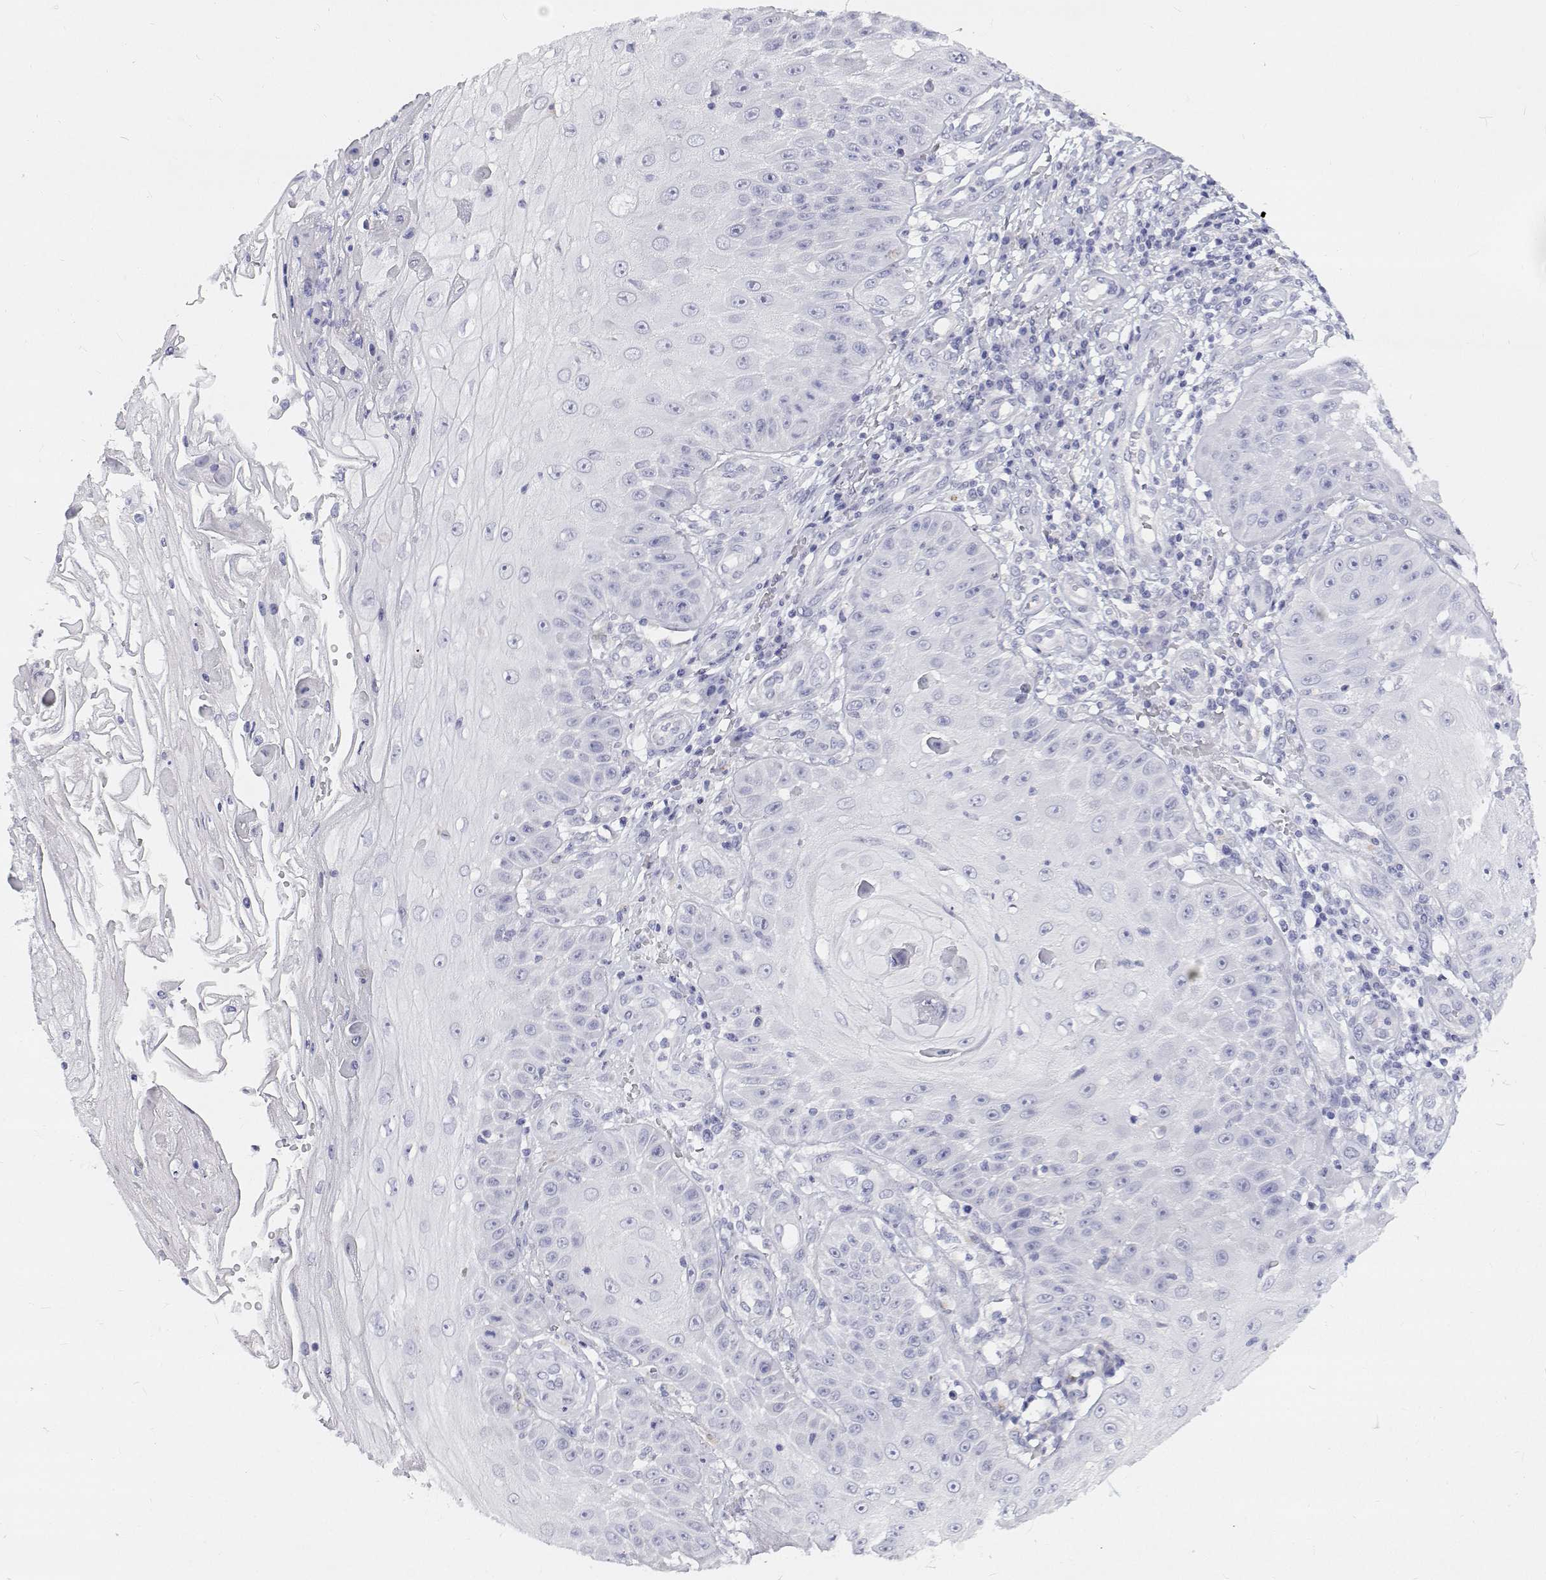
{"staining": {"intensity": "negative", "quantity": "none", "location": "none"}, "tissue": "skin cancer", "cell_type": "Tumor cells", "image_type": "cancer", "snomed": [{"axis": "morphology", "description": "Squamous cell carcinoma, NOS"}, {"axis": "topography", "description": "Skin"}], "caption": "The micrograph shows no staining of tumor cells in squamous cell carcinoma (skin).", "gene": "NCR2", "patient": {"sex": "male", "age": 70}}